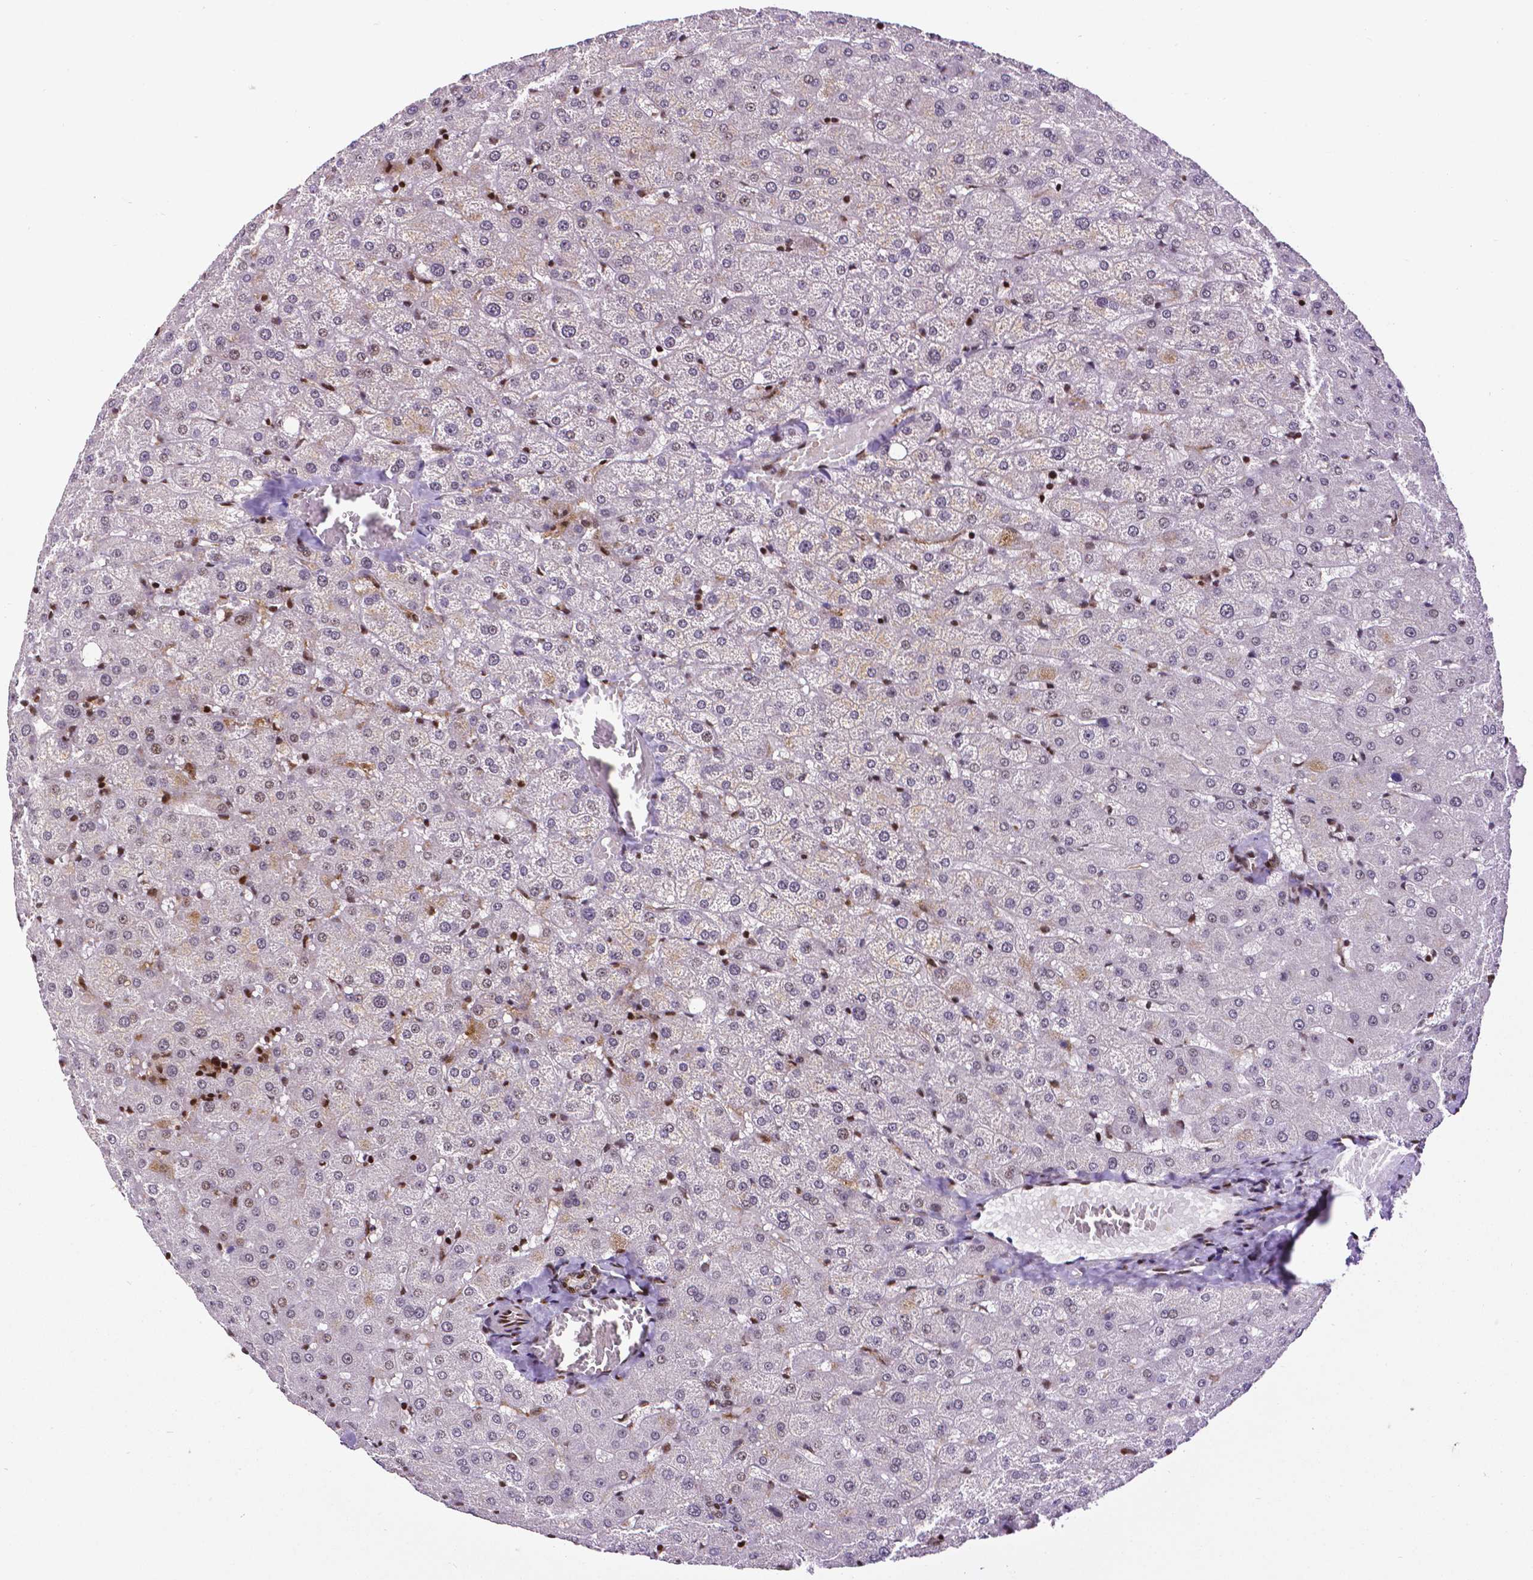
{"staining": {"intensity": "negative", "quantity": "none", "location": "none"}, "tissue": "liver", "cell_type": "Cholangiocytes", "image_type": "normal", "snomed": [{"axis": "morphology", "description": "Normal tissue, NOS"}, {"axis": "topography", "description": "Liver"}], "caption": "DAB immunohistochemical staining of unremarkable human liver exhibits no significant positivity in cholangiocytes.", "gene": "CTCF", "patient": {"sex": "female", "age": 50}}